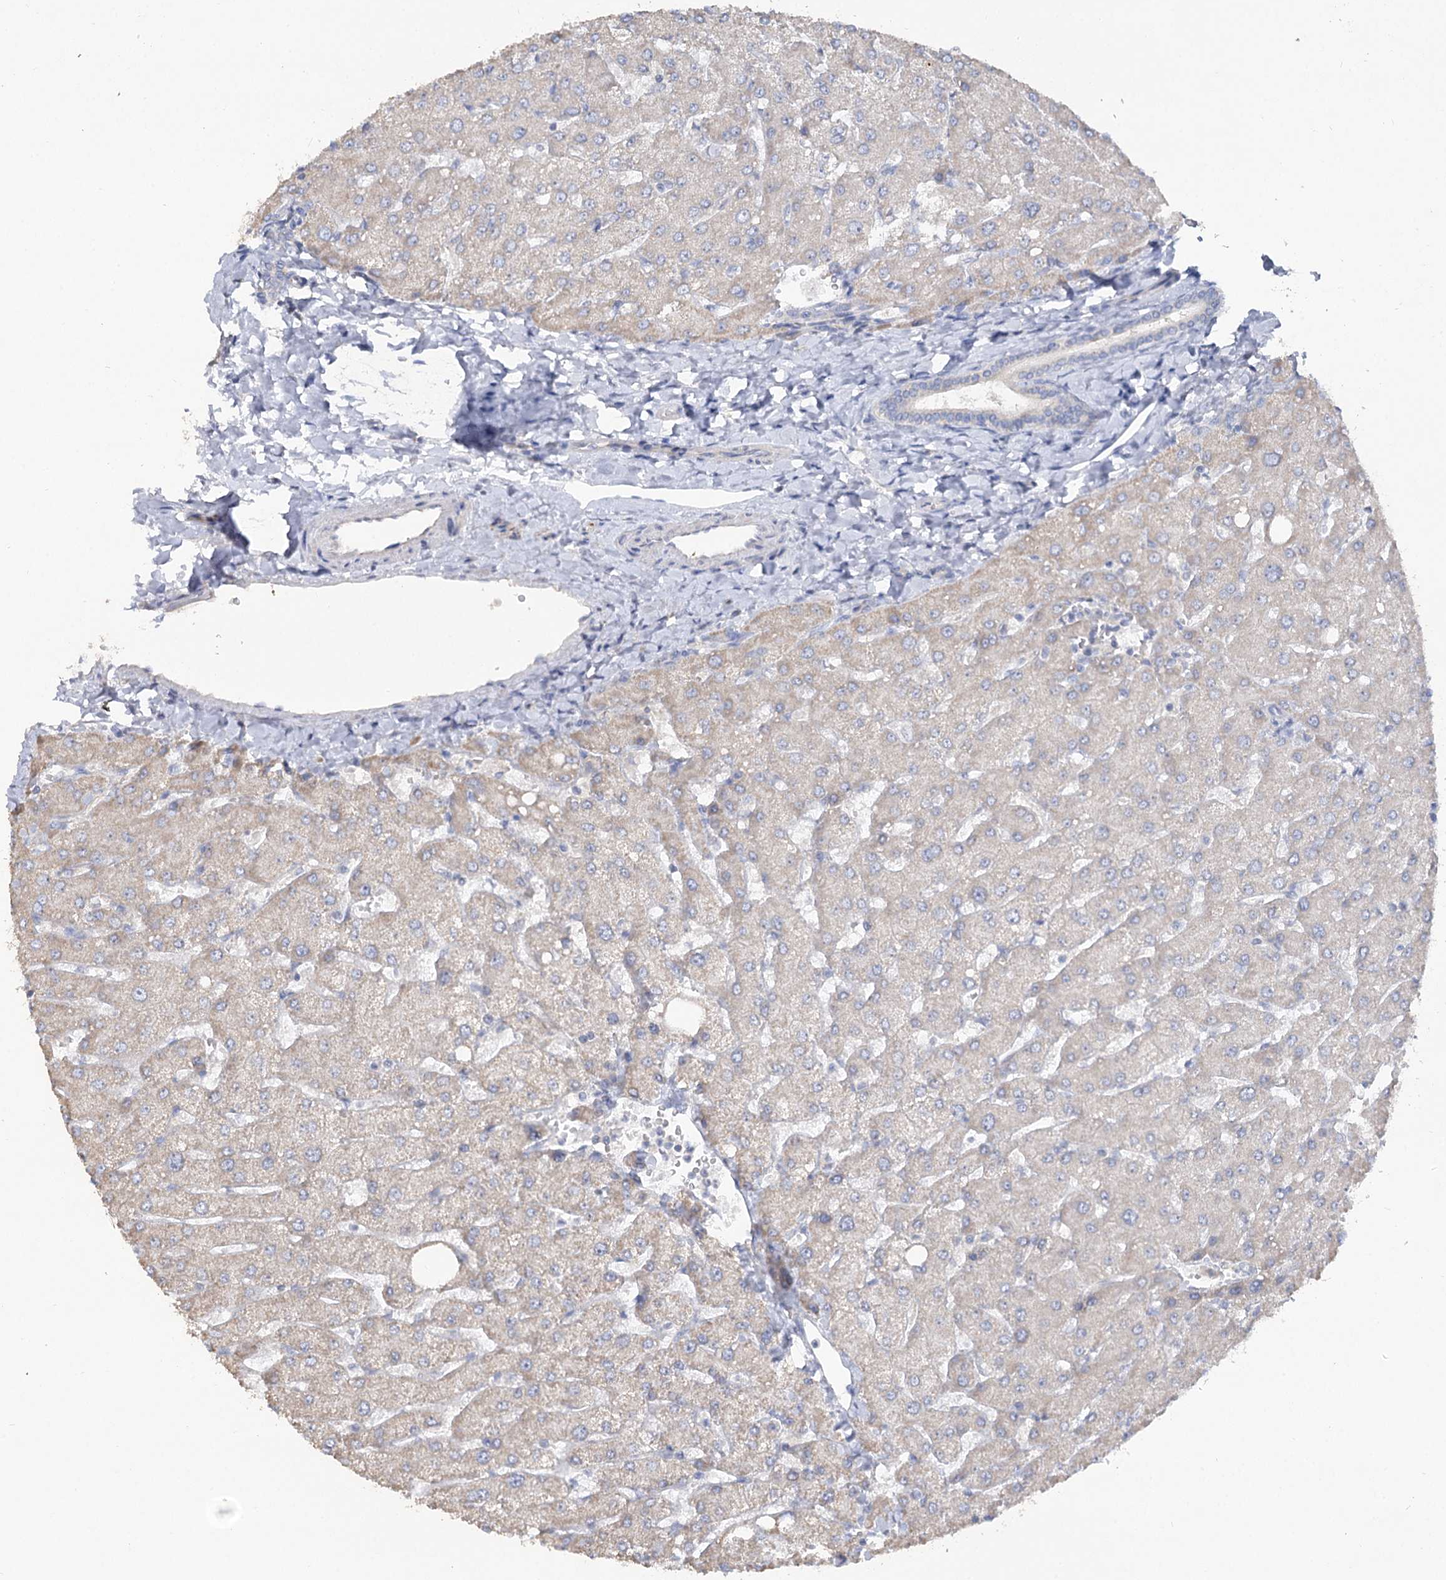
{"staining": {"intensity": "negative", "quantity": "none", "location": "none"}, "tissue": "liver", "cell_type": "Cholangiocytes", "image_type": "normal", "snomed": [{"axis": "morphology", "description": "Normal tissue, NOS"}, {"axis": "topography", "description": "Liver"}], "caption": "DAB immunohistochemical staining of normal human liver shows no significant positivity in cholangiocytes.", "gene": "TMEM187", "patient": {"sex": "male", "age": 55}}